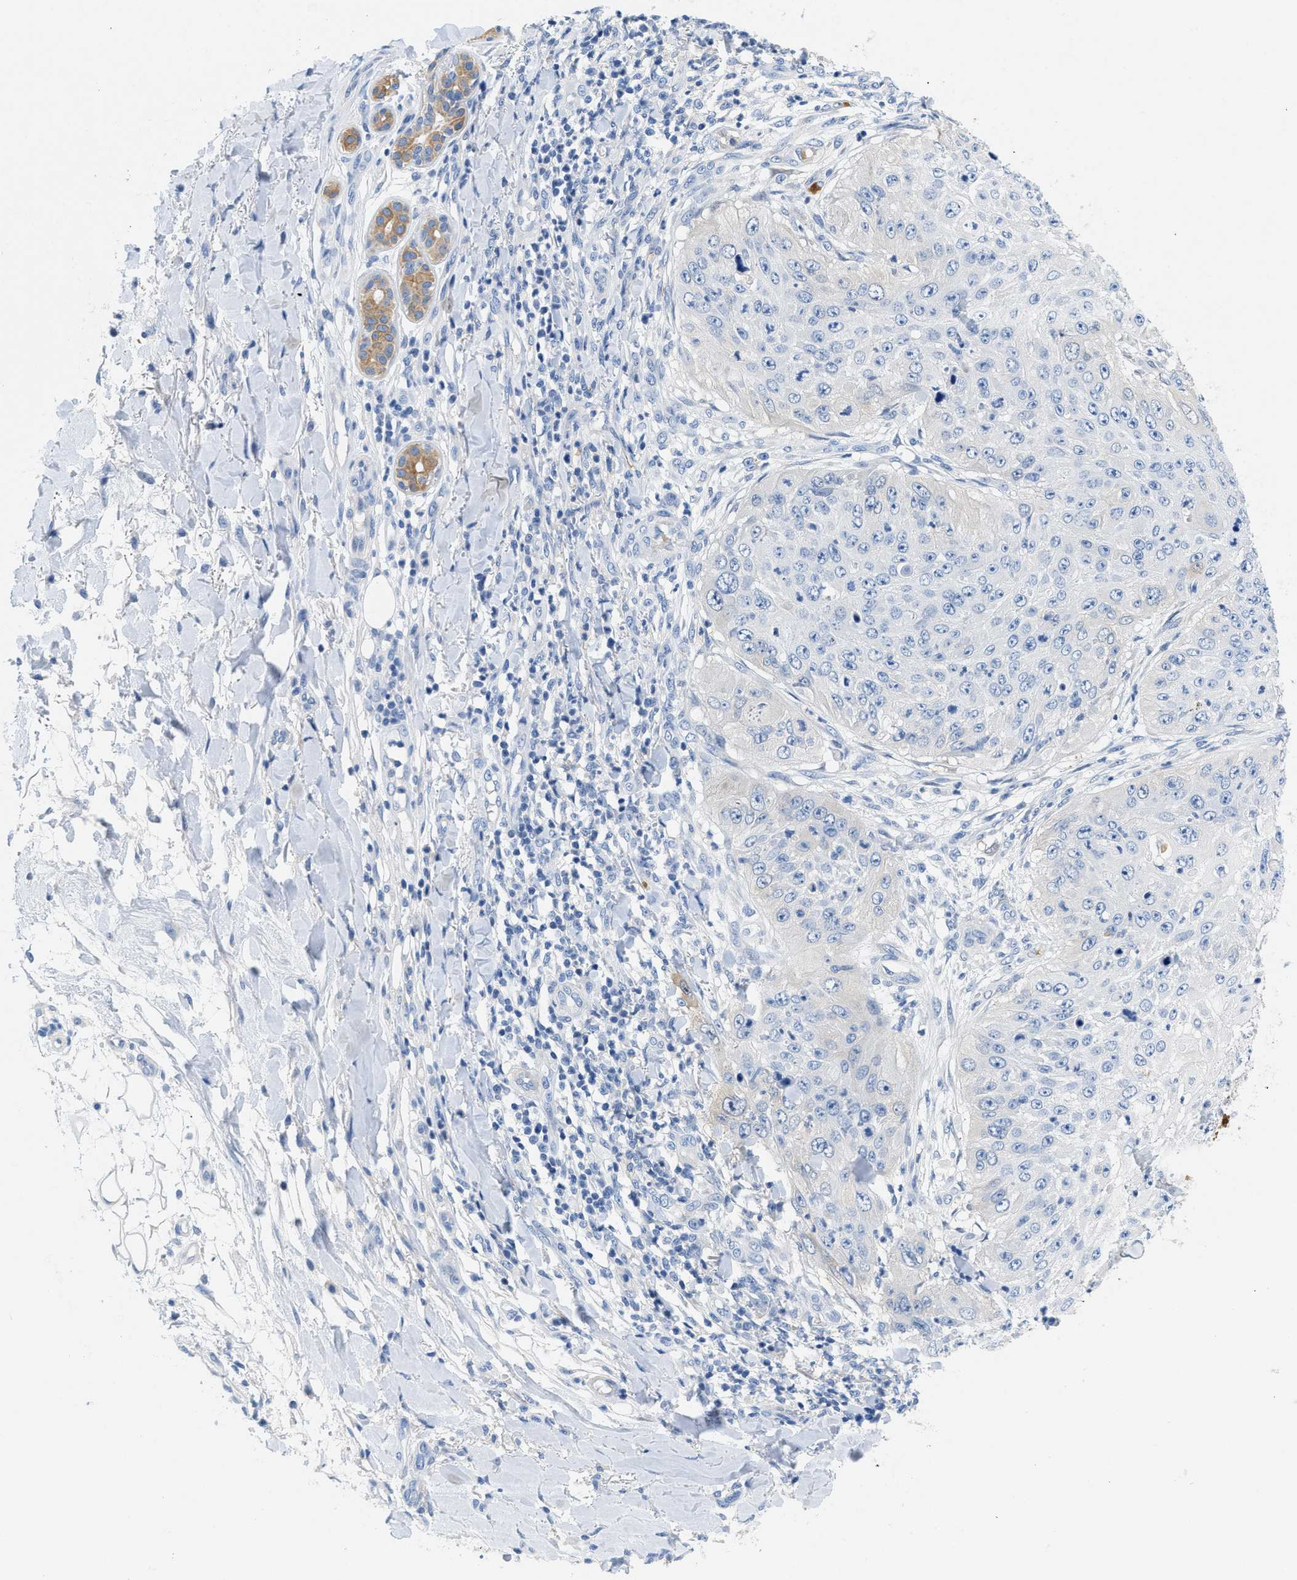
{"staining": {"intensity": "negative", "quantity": "none", "location": "none"}, "tissue": "skin cancer", "cell_type": "Tumor cells", "image_type": "cancer", "snomed": [{"axis": "morphology", "description": "Squamous cell carcinoma, NOS"}, {"axis": "topography", "description": "Skin"}], "caption": "The histopathology image reveals no significant staining in tumor cells of skin cancer. Nuclei are stained in blue.", "gene": "BPGM", "patient": {"sex": "female", "age": 80}}